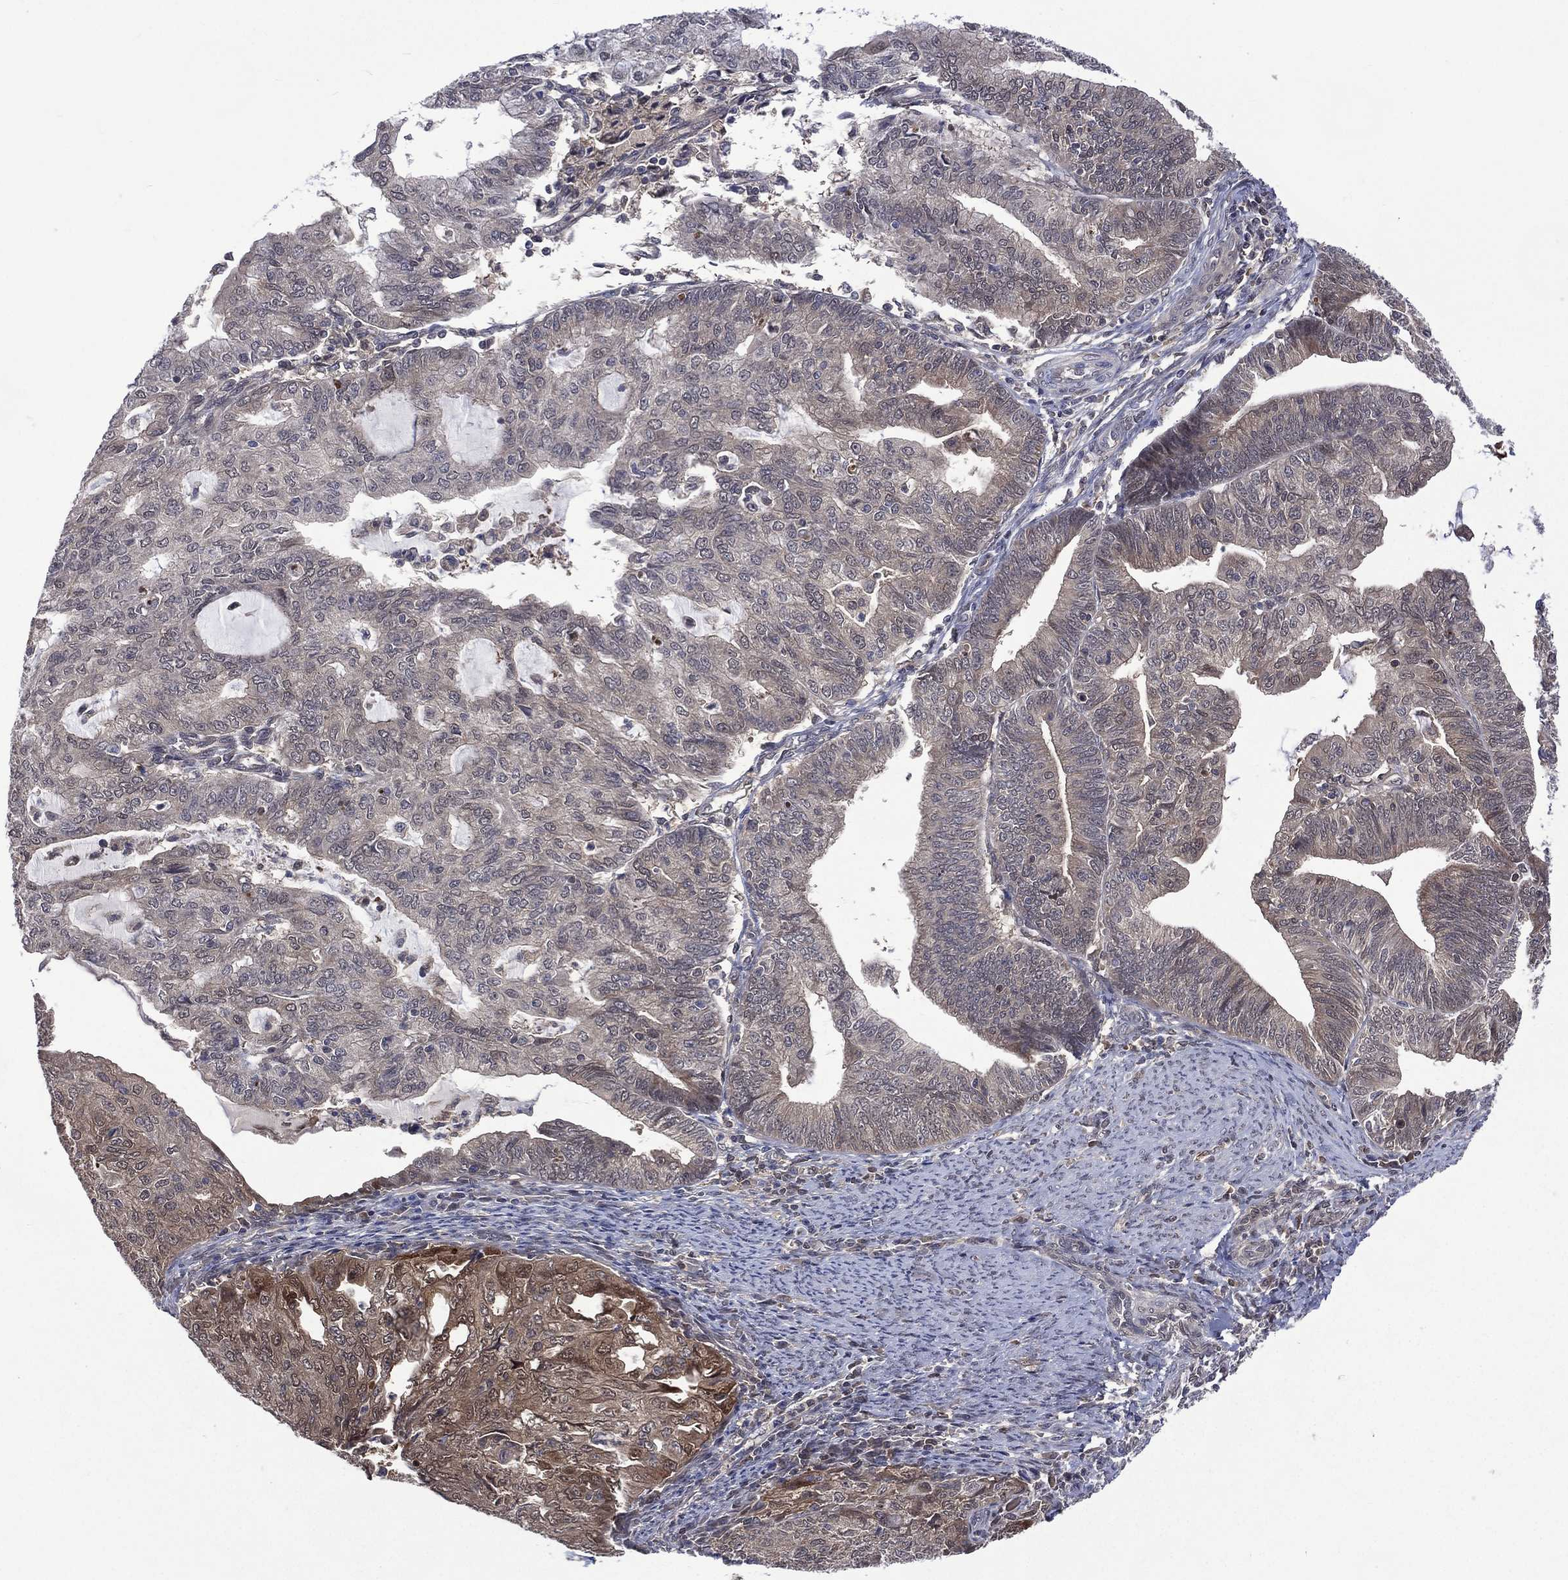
{"staining": {"intensity": "strong", "quantity": "<25%", "location": "cytoplasmic/membranous,nuclear"}, "tissue": "endometrial cancer", "cell_type": "Tumor cells", "image_type": "cancer", "snomed": [{"axis": "morphology", "description": "Adenocarcinoma, NOS"}, {"axis": "topography", "description": "Endometrium"}], "caption": "Endometrial cancer (adenocarcinoma) stained with DAB IHC reveals medium levels of strong cytoplasmic/membranous and nuclear positivity in approximately <25% of tumor cells.", "gene": "MTAP", "patient": {"sex": "female", "age": 82}}